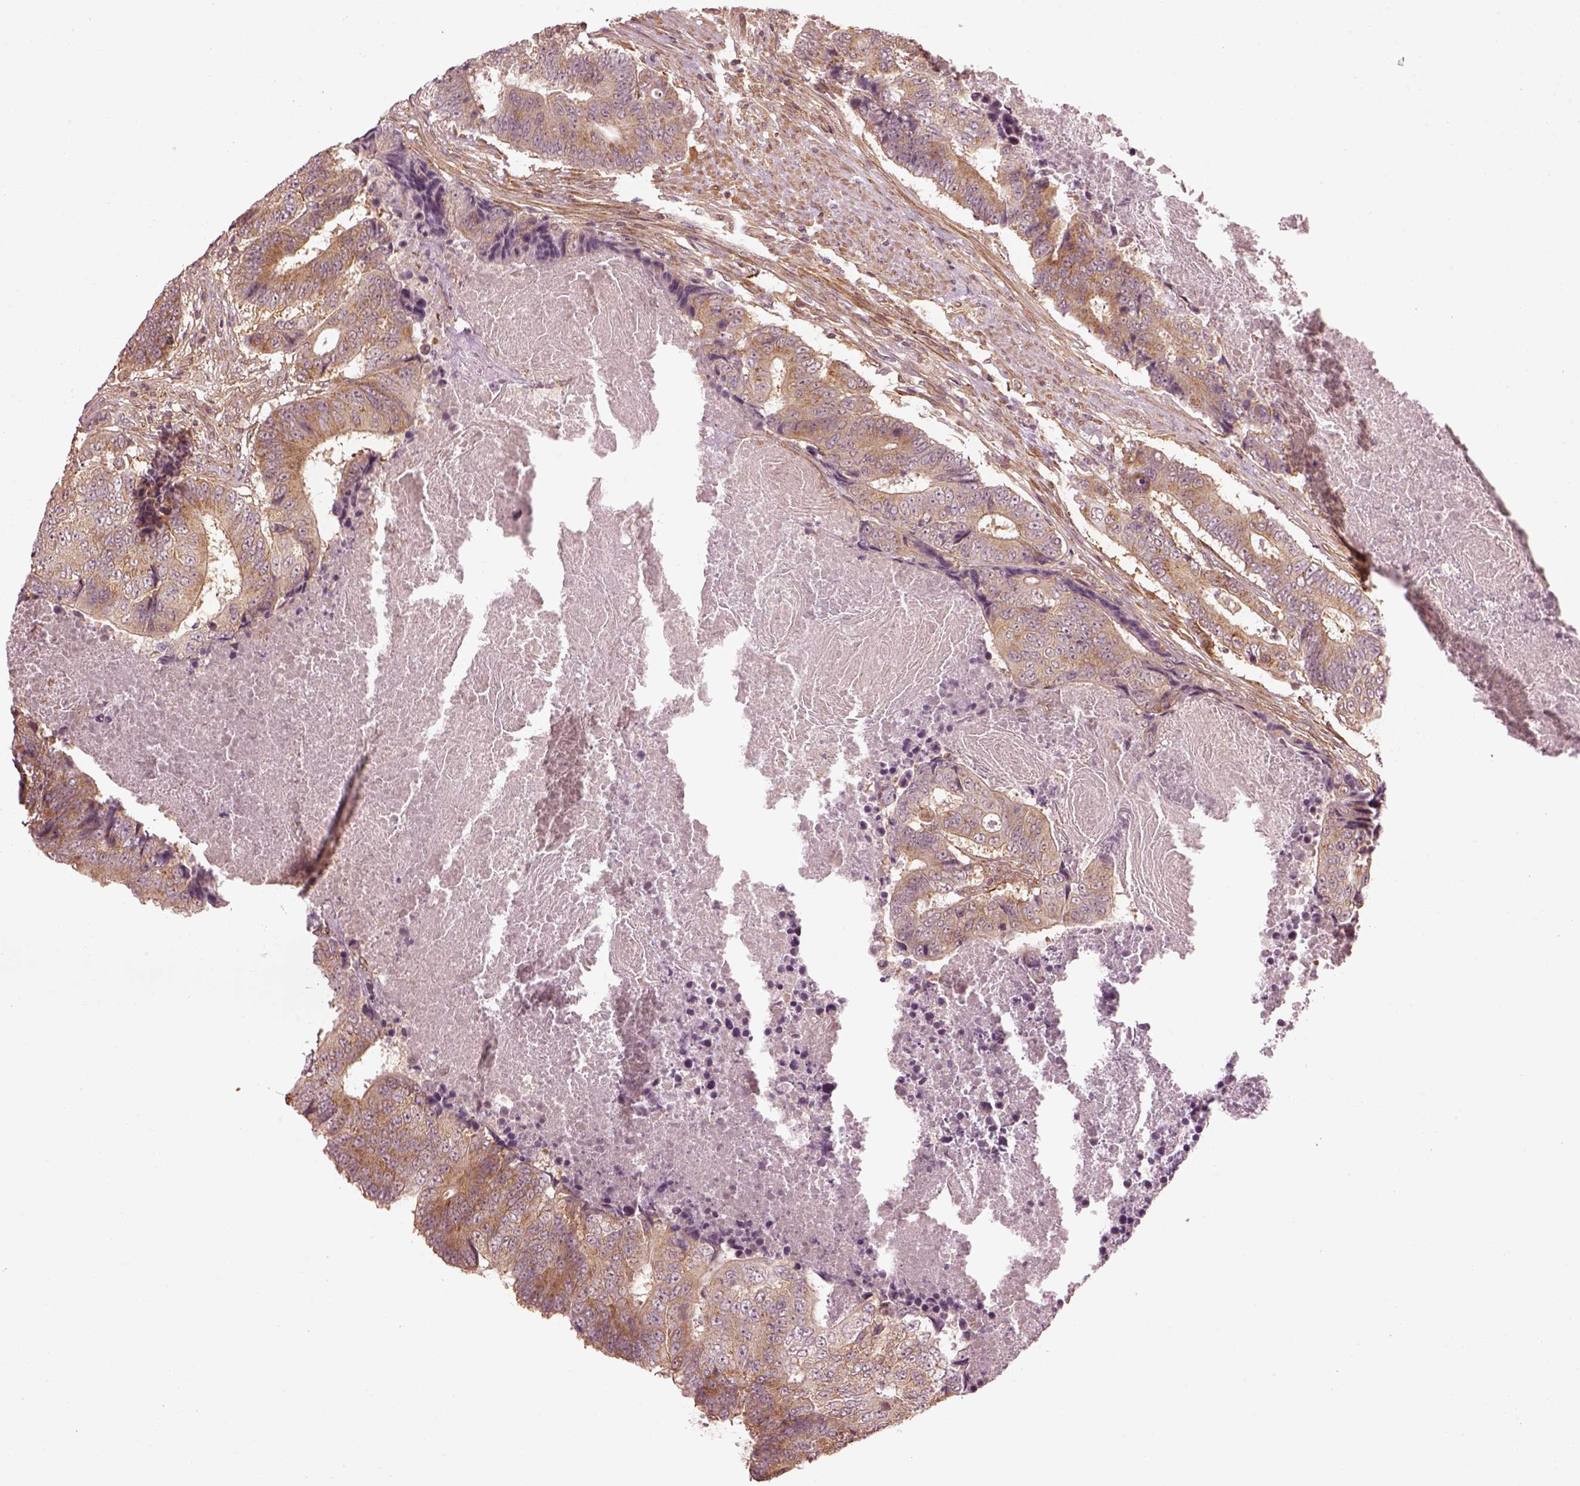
{"staining": {"intensity": "weak", "quantity": ">75%", "location": "cytoplasmic/membranous"}, "tissue": "colorectal cancer", "cell_type": "Tumor cells", "image_type": "cancer", "snomed": [{"axis": "morphology", "description": "Adenocarcinoma, NOS"}, {"axis": "topography", "description": "Colon"}], "caption": "Colorectal adenocarcinoma tissue reveals weak cytoplasmic/membranous staining in approximately >75% of tumor cells, visualized by immunohistochemistry. (IHC, brightfield microscopy, high magnification).", "gene": "LSM14A", "patient": {"sex": "female", "age": 48}}